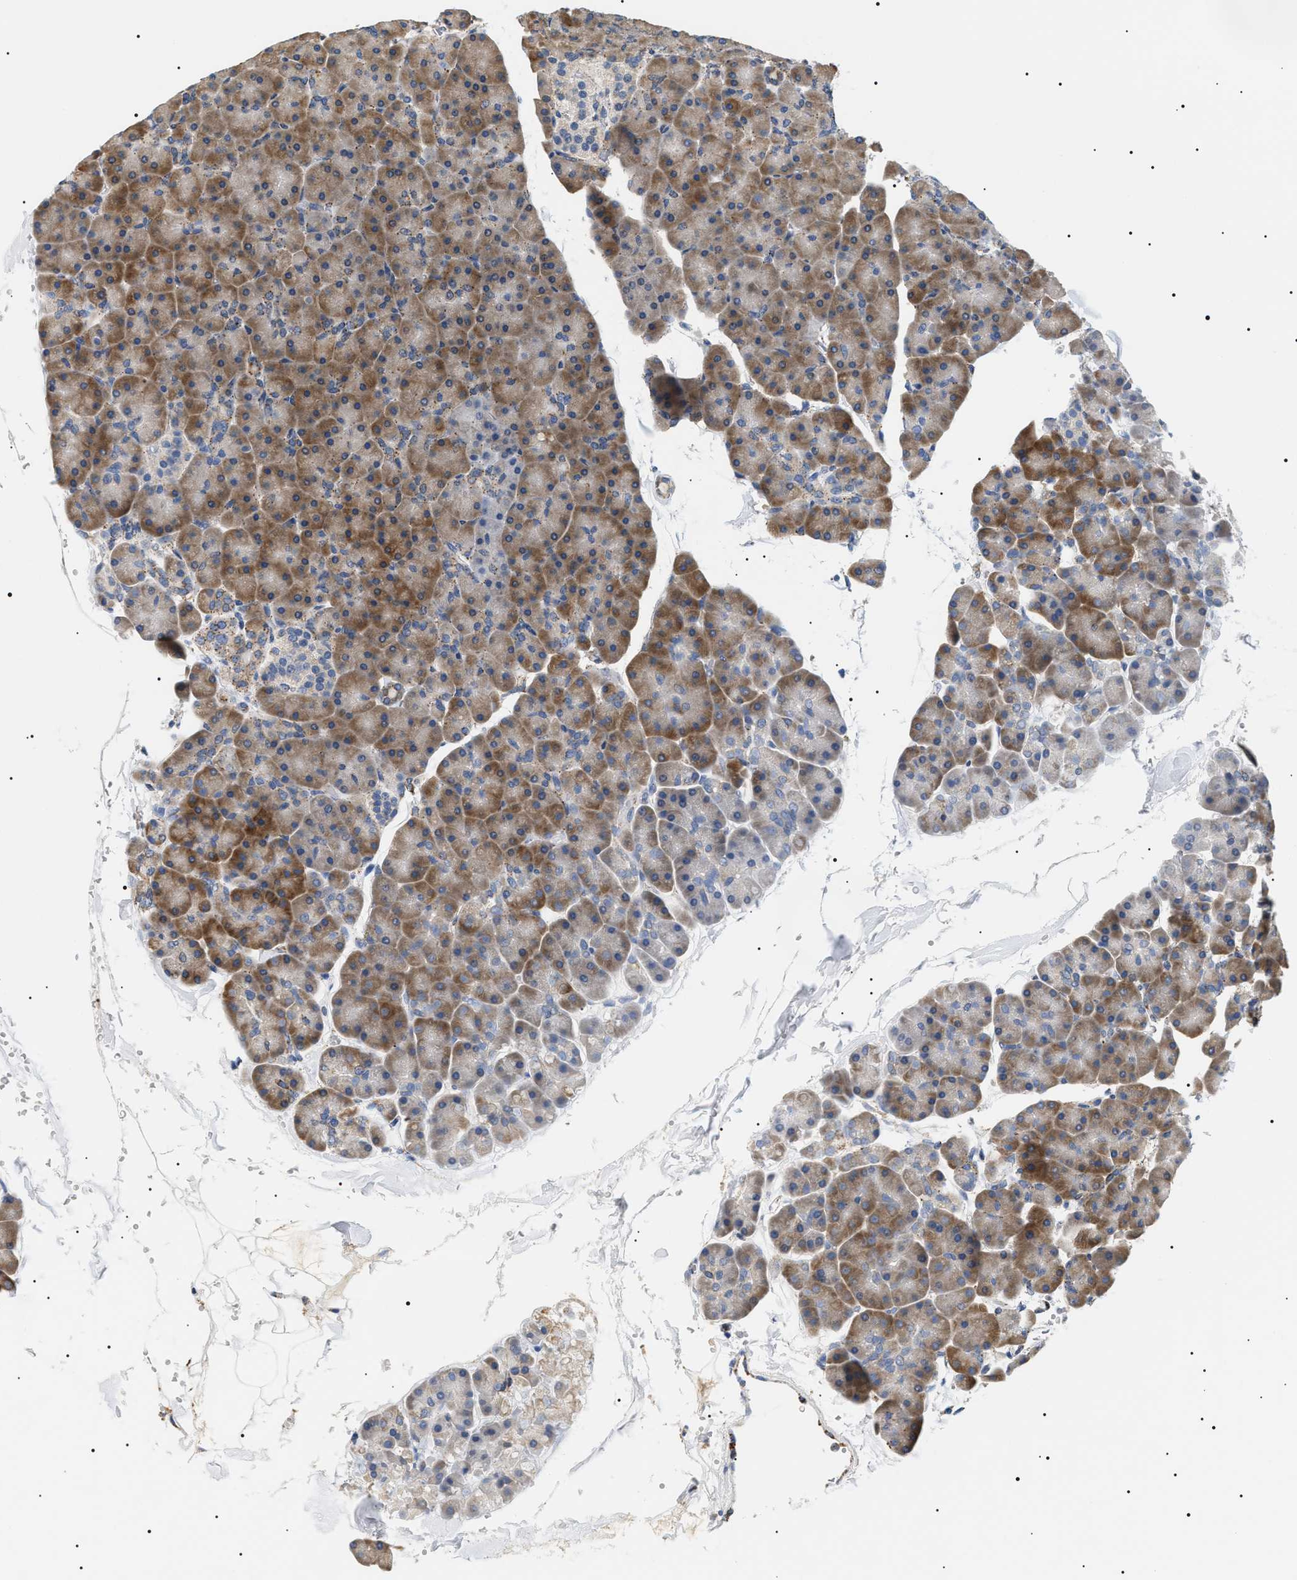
{"staining": {"intensity": "moderate", "quantity": ">75%", "location": "cytoplasmic/membranous"}, "tissue": "pancreas", "cell_type": "Exocrine glandular cells", "image_type": "normal", "snomed": [{"axis": "morphology", "description": "Normal tissue, NOS"}, {"axis": "topography", "description": "Pancreas"}], "caption": "Immunohistochemical staining of normal human pancreas shows moderate cytoplasmic/membranous protein staining in approximately >75% of exocrine glandular cells.", "gene": "HSD17B11", "patient": {"sex": "male", "age": 35}}